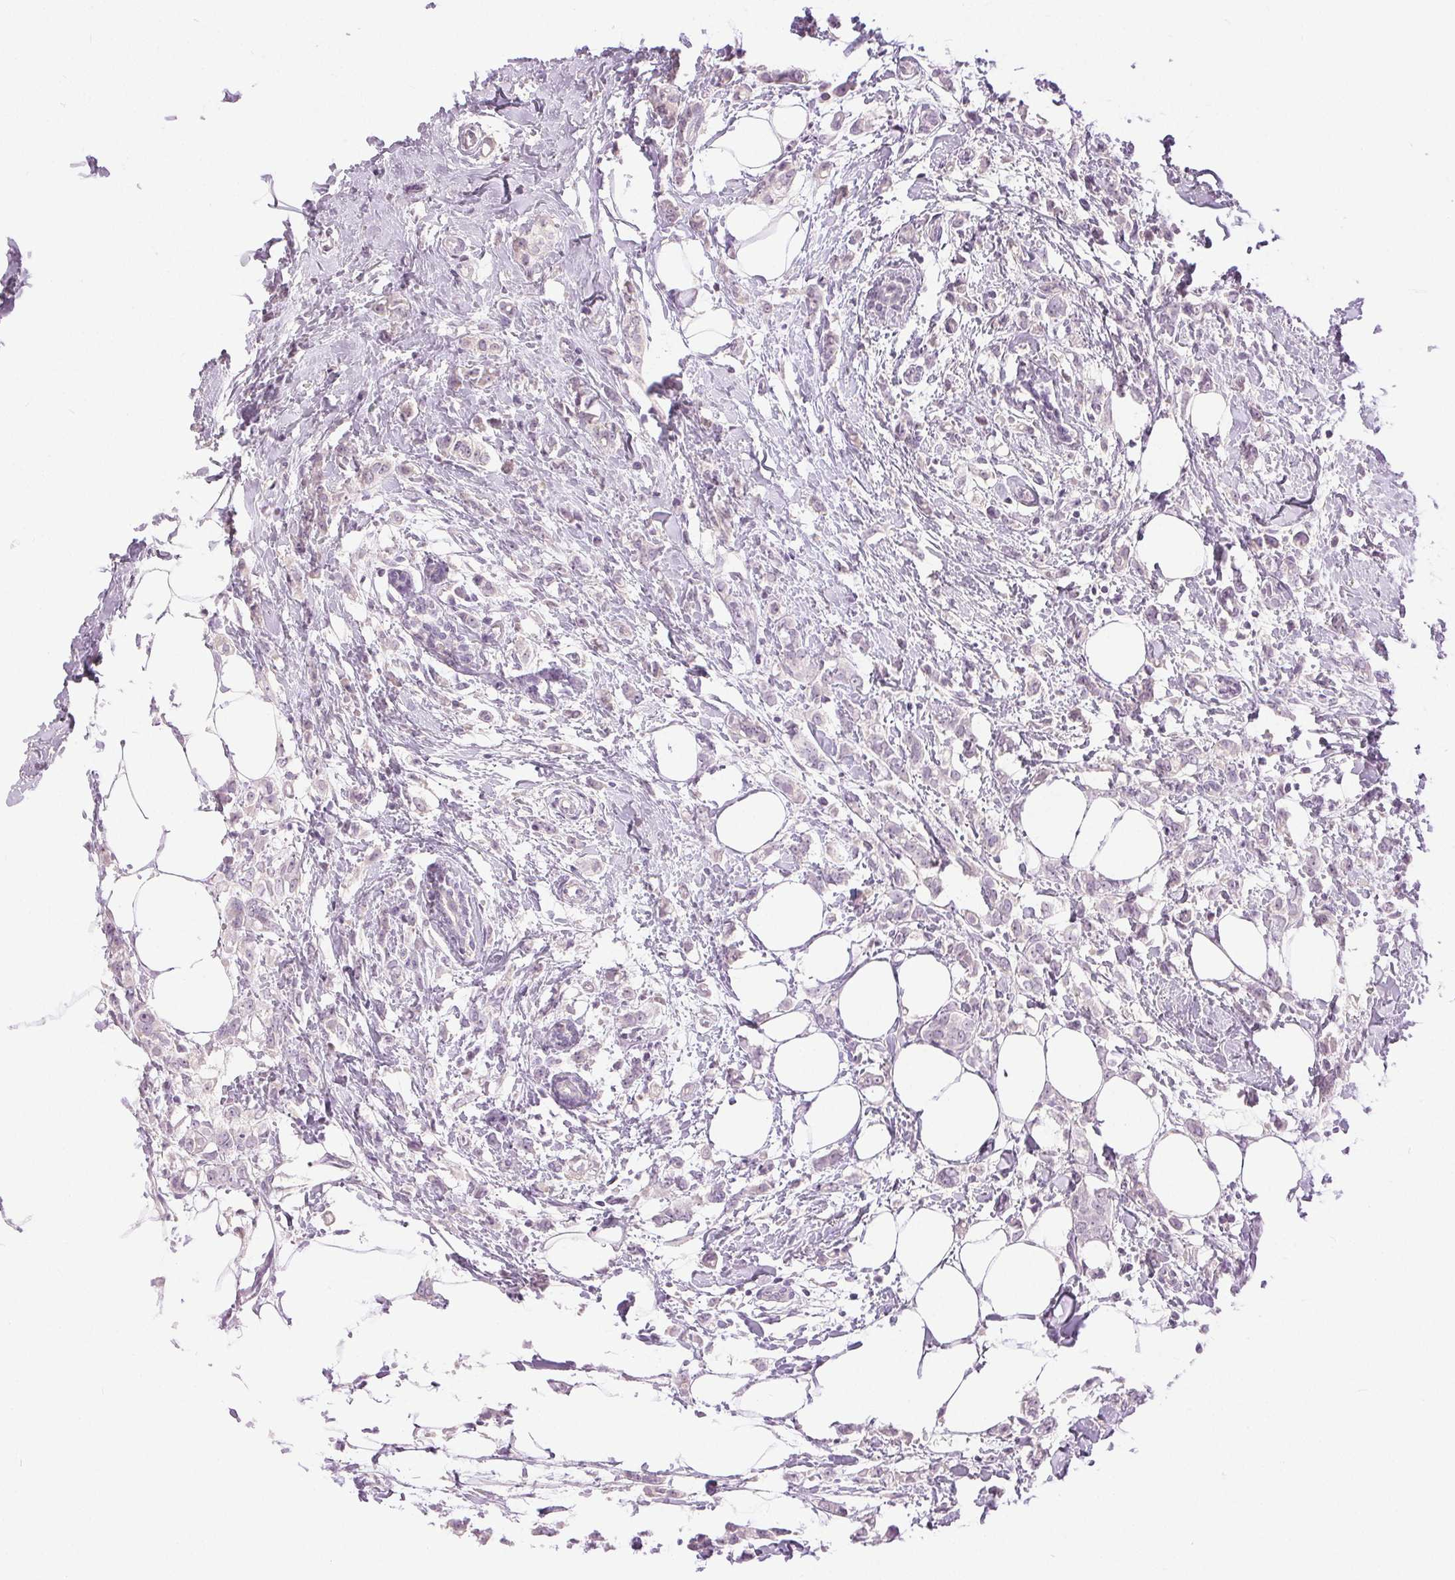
{"staining": {"intensity": "negative", "quantity": "none", "location": "none"}, "tissue": "breast cancer", "cell_type": "Tumor cells", "image_type": "cancer", "snomed": [{"axis": "morphology", "description": "Duct carcinoma"}, {"axis": "topography", "description": "Breast"}], "caption": "High power microscopy photomicrograph of an immunohistochemistry histopathology image of breast cancer, revealing no significant expression in tumor cells.", "gene": "DSG3", "patient": {"sex": "female", "age": 40}}